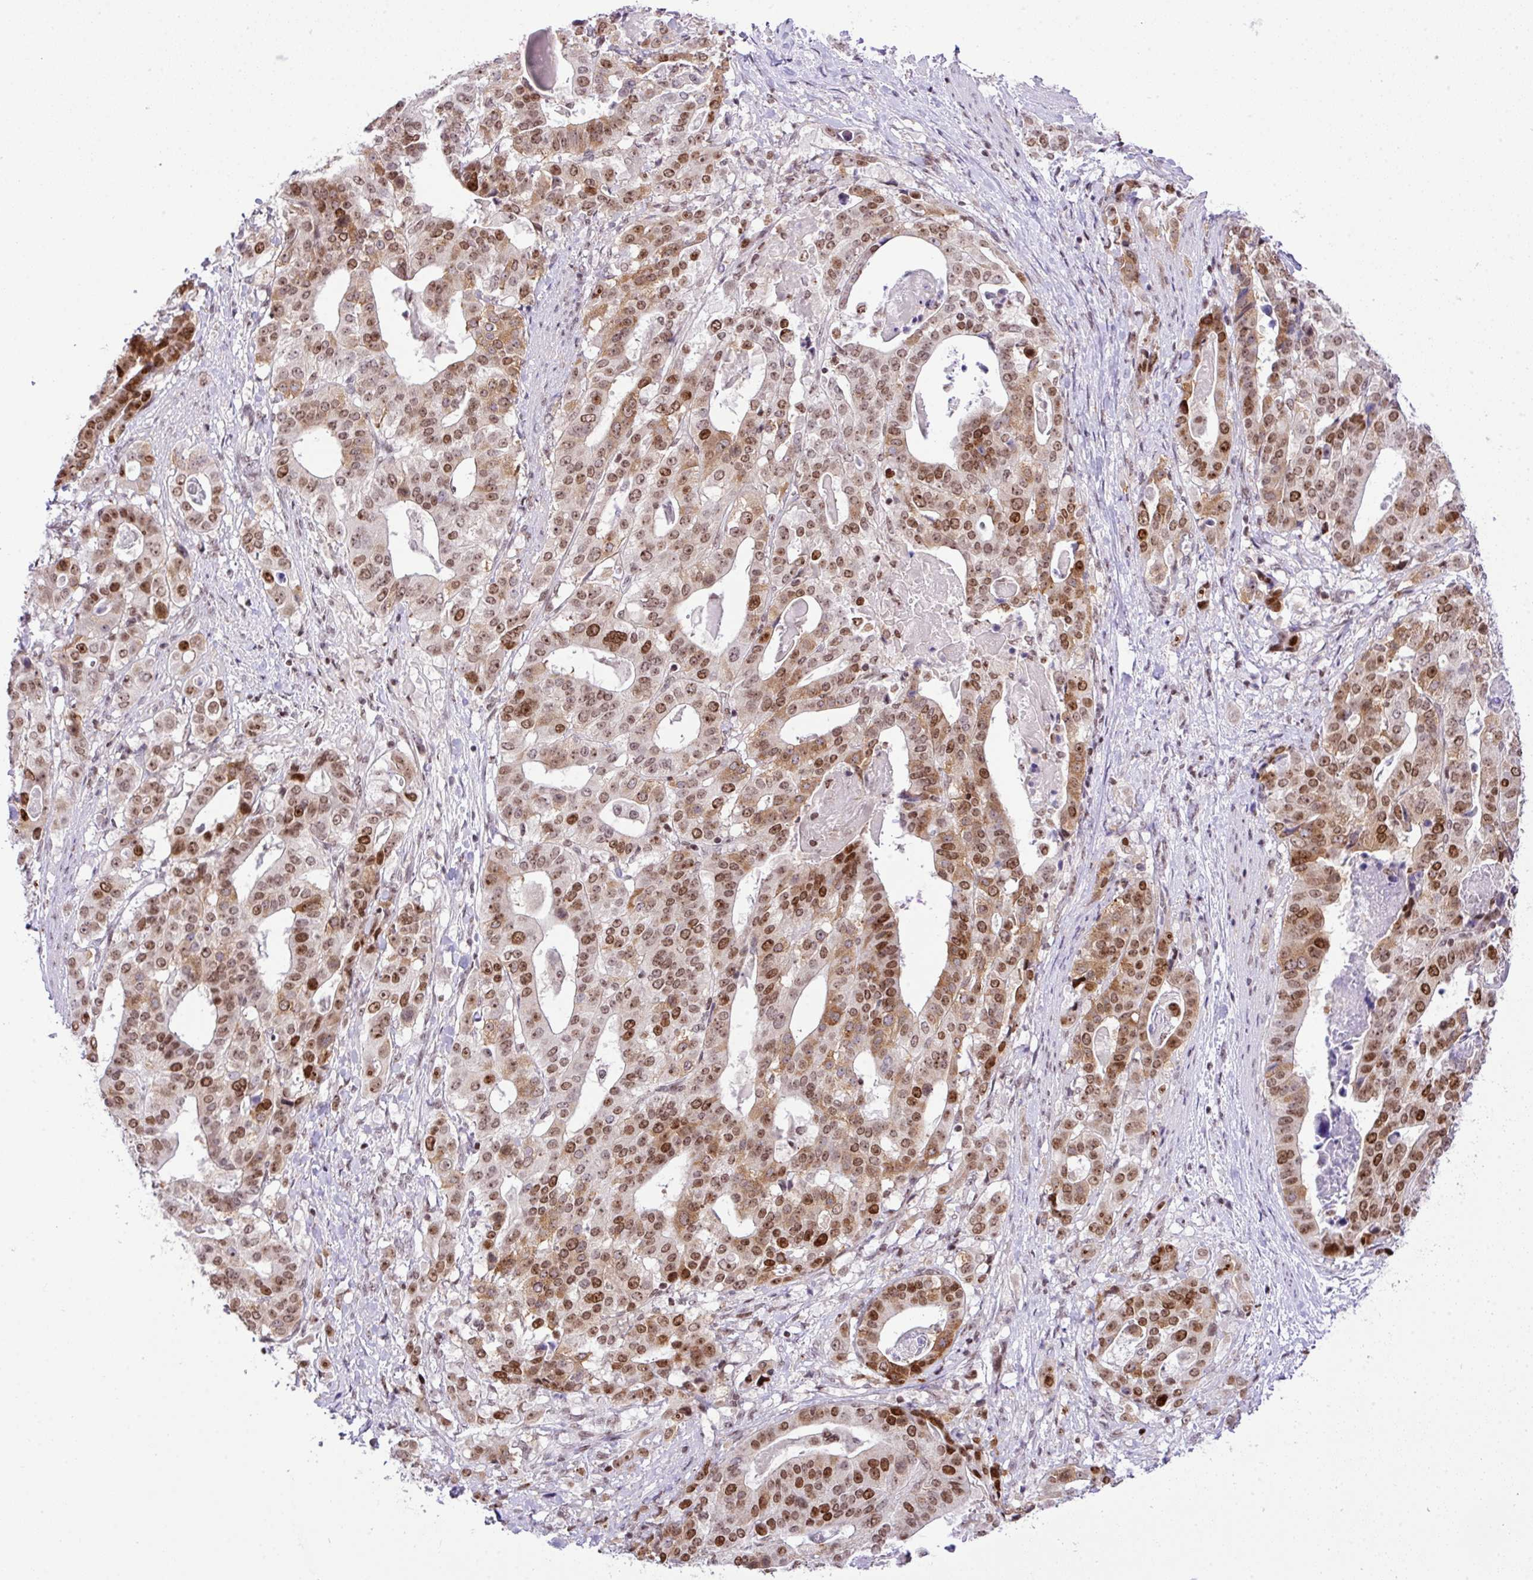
{"staining": {"intensity": "moderate", "quantity": ">75%", "location": "nuclear"}, "tissue": "stomach cancer", "cell_type": "Tumor cells", "image_type": "cancer", "snomed": [{"axis": "morphology", "description": "Adenocarcinoma, NOS"}, {"axis": "topography", "description": "Stomach"}], "caption": "Adenocarcinoma (stomach) stained for a protein (brown) demonstrates moderate nuclear positive staining in approximately >75% of tumor cells.", "gene": "CCDC137", "patient": {"sex": "male", "age": 48}}